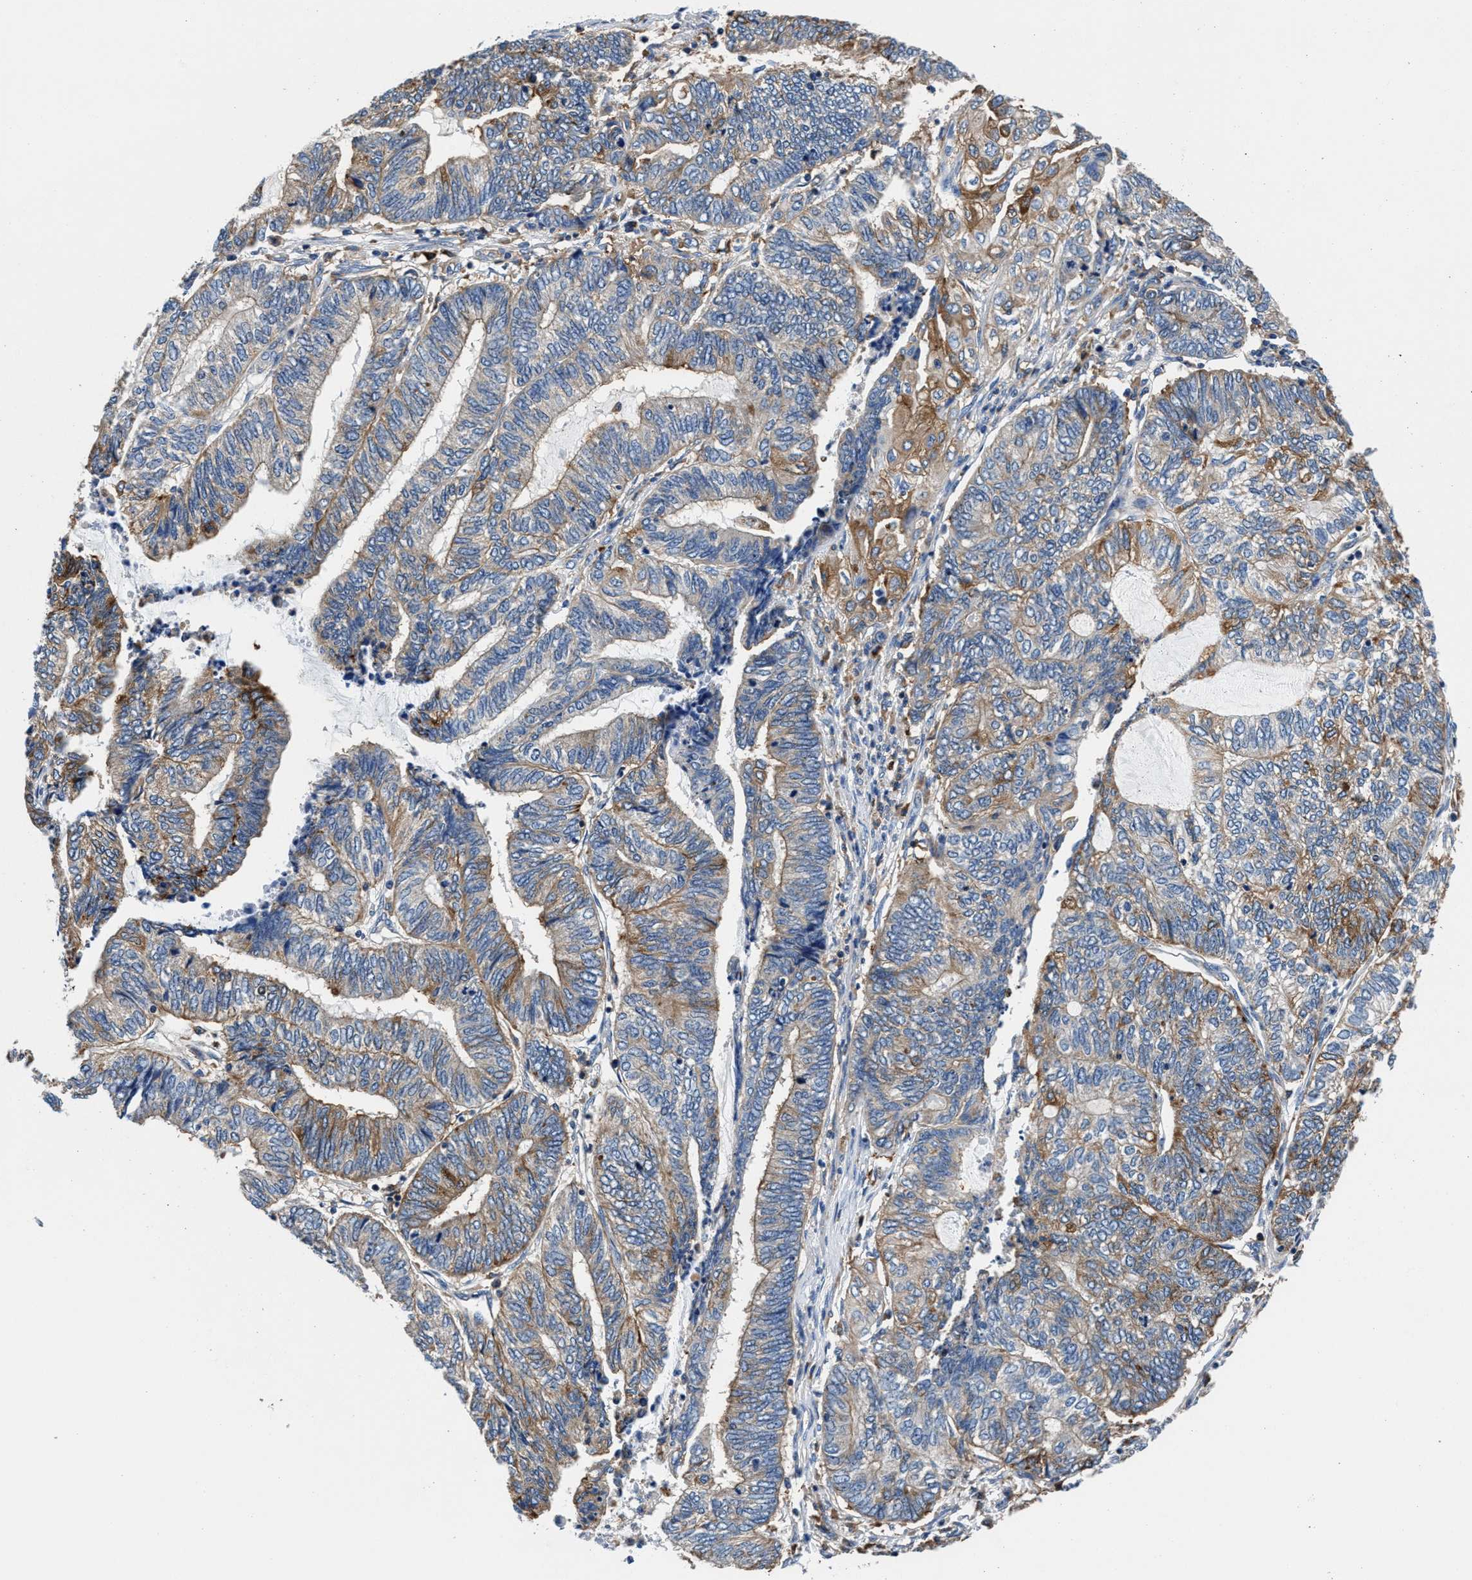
{"staining": {"intensity": "moderate", "quantity": "25%-75%", "location": "cytoplasmic/membranous"}, "tissue": "endometrial cancer", "cell_type": "Tumor cells", "image_type": "cancer", "snomed": [{"axis": "morphology", "description": "Adenocarcinoma, NOS"}, {"axis": "topography", "description": "Uterus"}, {"axis": "topography", "description": "Endometrium"}], "caption": "Adenocarcinoma (endometrial) stained with DAB (3,3'-diaminobenzidine) IHC exhibits medium levels of moderate cytoplasmic/membranous staining in about 25%-75% of tumor cells.", "gene": "PPP1R9B", "patient": {"sex": "female", "age": 70}}